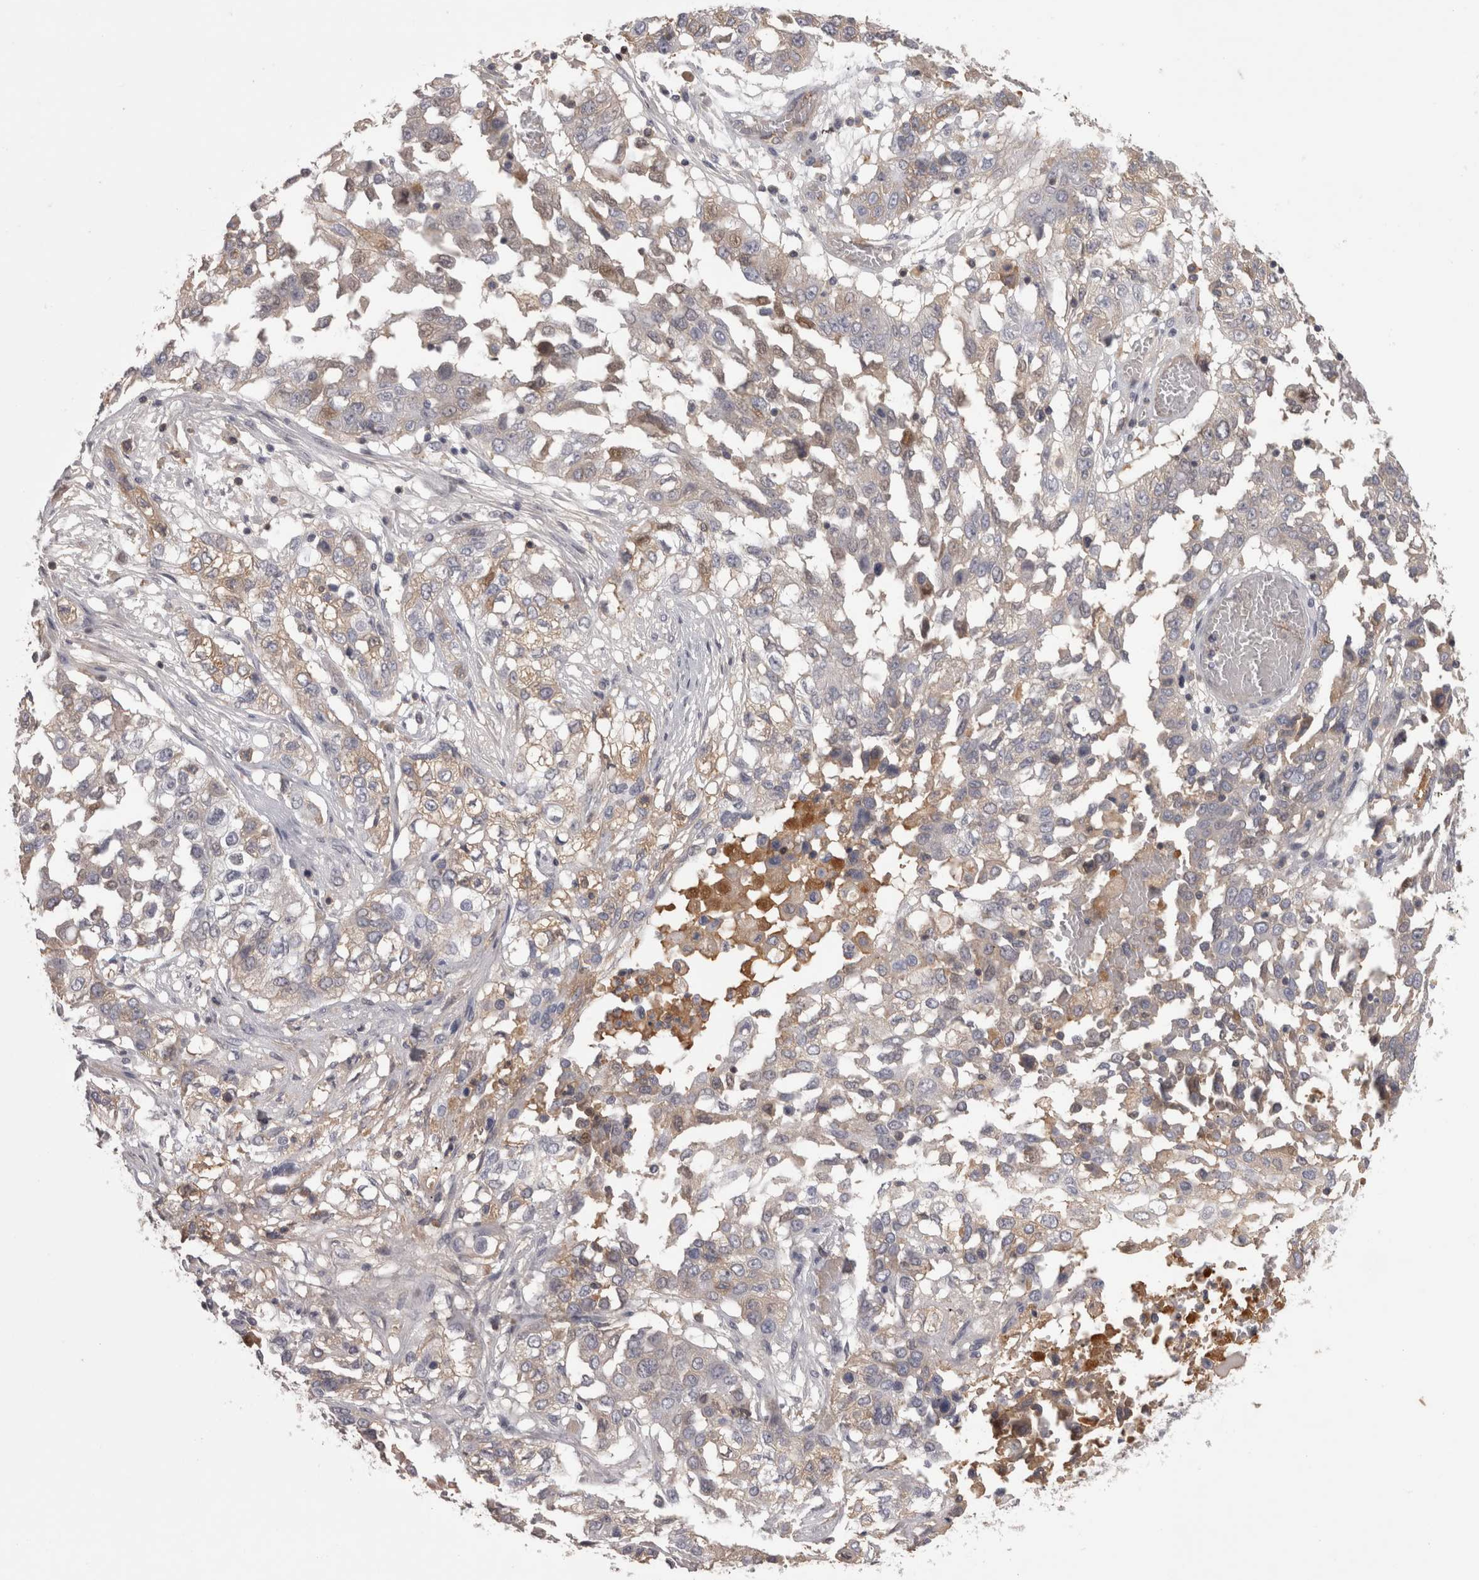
{"staining": {"intensity": "weak", "quantity": "25%-75%", "location": "cytoplasmic/membranous,nuclear"}, "tissue": "lung cancer", "cell_type": "Tumor cells", "image_type": "cancer", "snomed": [{"axis": "morphology", "description": "Squamous cell carcinoma, NOS"}, {"axis": "topography", "description": "Lung"}], "caption": "About 25%-75% of tumor cells in lung cancer show weak cytoplasmic/membranous and nuclear protein expression as visualized by brown immunohistochemical staining.", "gene": "SAA4", "patient": {"sex": "male", "age": 71}}